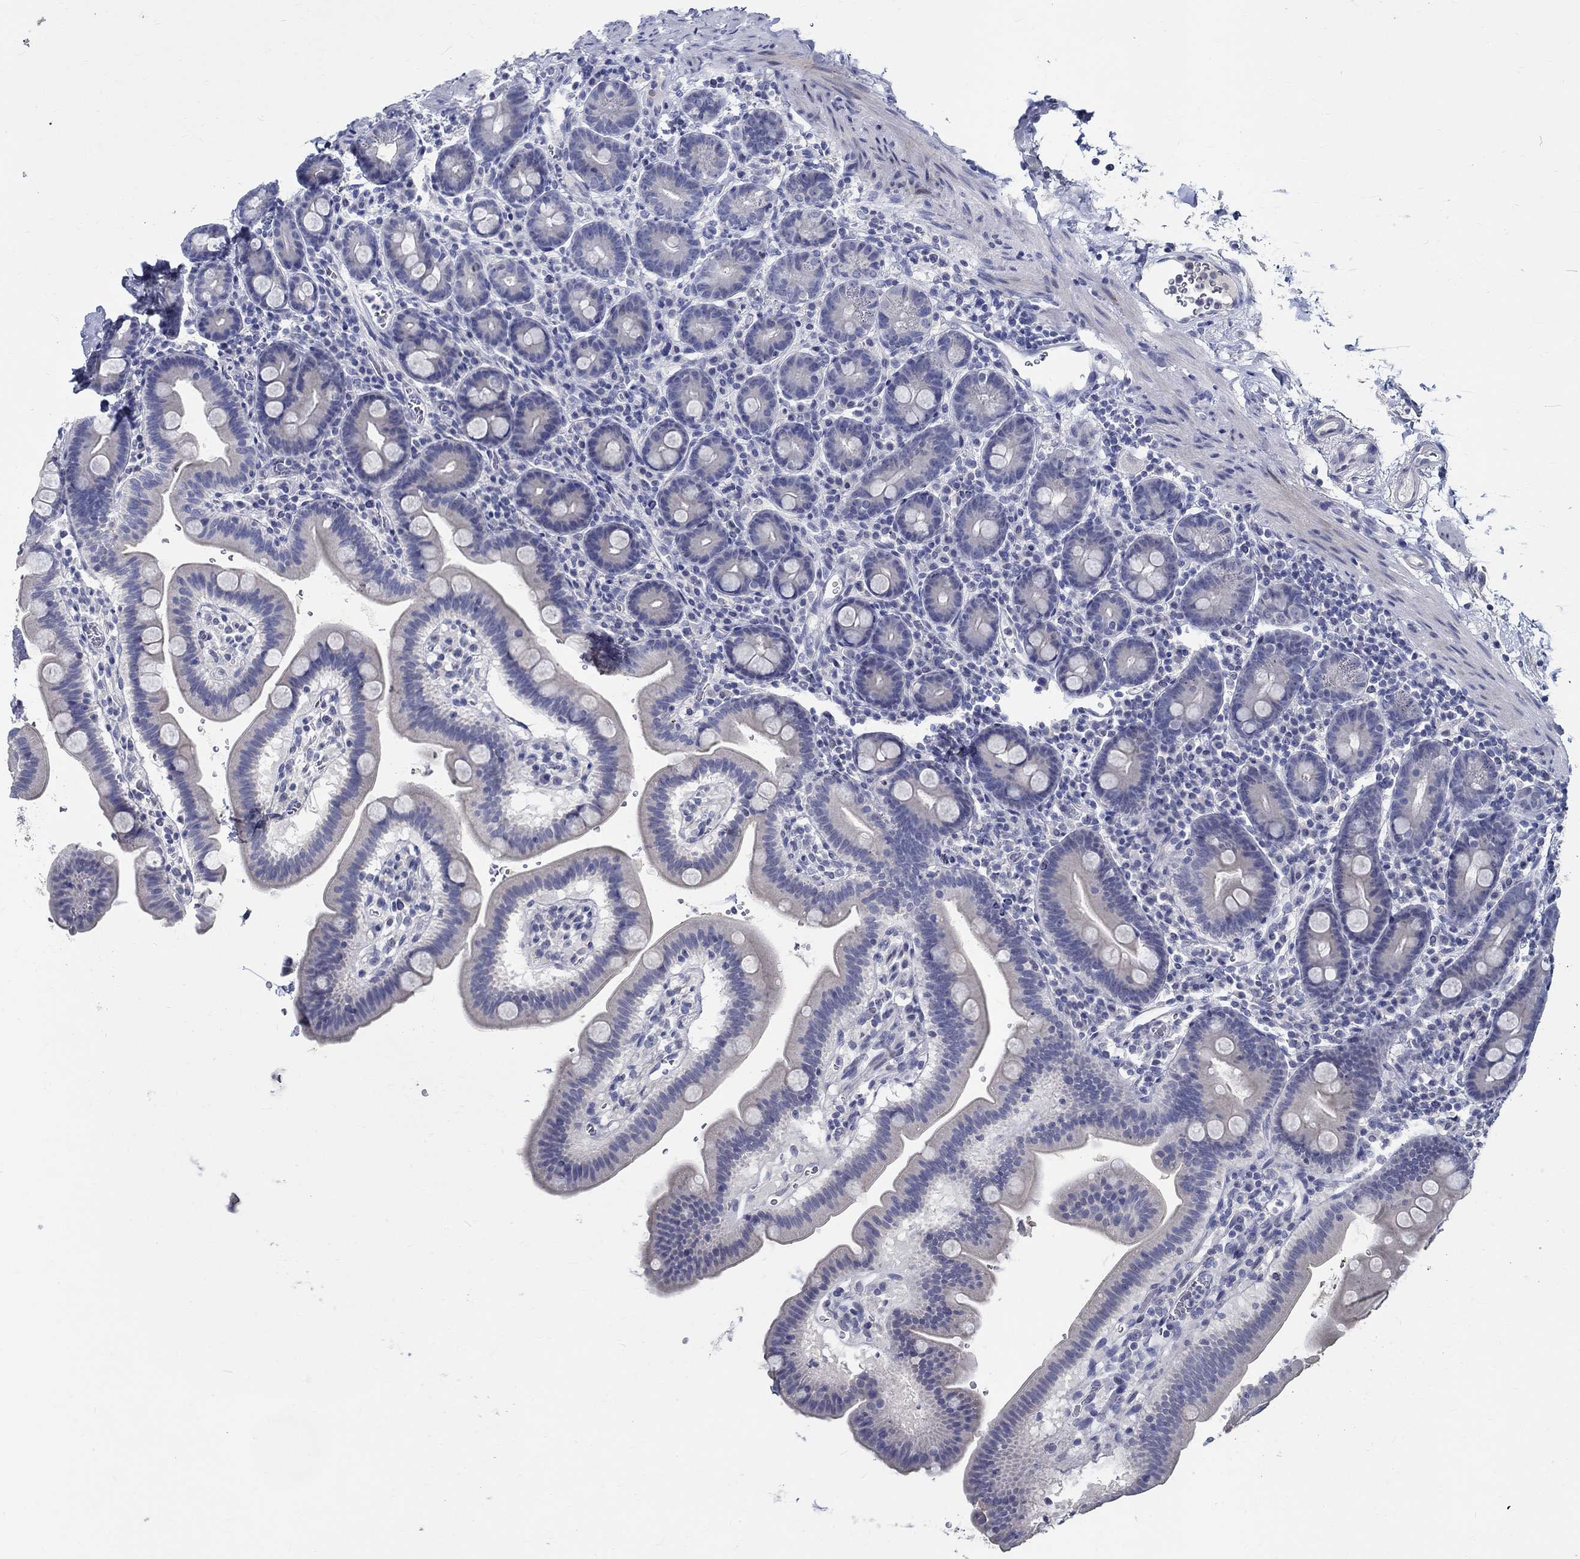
{"staining": {"intensity": "negative", "quantity": "none", "location": "none"}, "tissue": "duodenum", "cell_type": "Glandular cells", "image_type": "normal", "snomed": [{"axis": "morphology", "description": "Normal tissue, NOS"}, {"axis": "topography", "description": "Duodenum"}], "caption": "This is an immunohistochemistry (IHC) histopathology image of benign human duodenum. There is no expression in glandular cells.", "gene": "CETN1", "patient": {"sex": "male", "age": 59}}